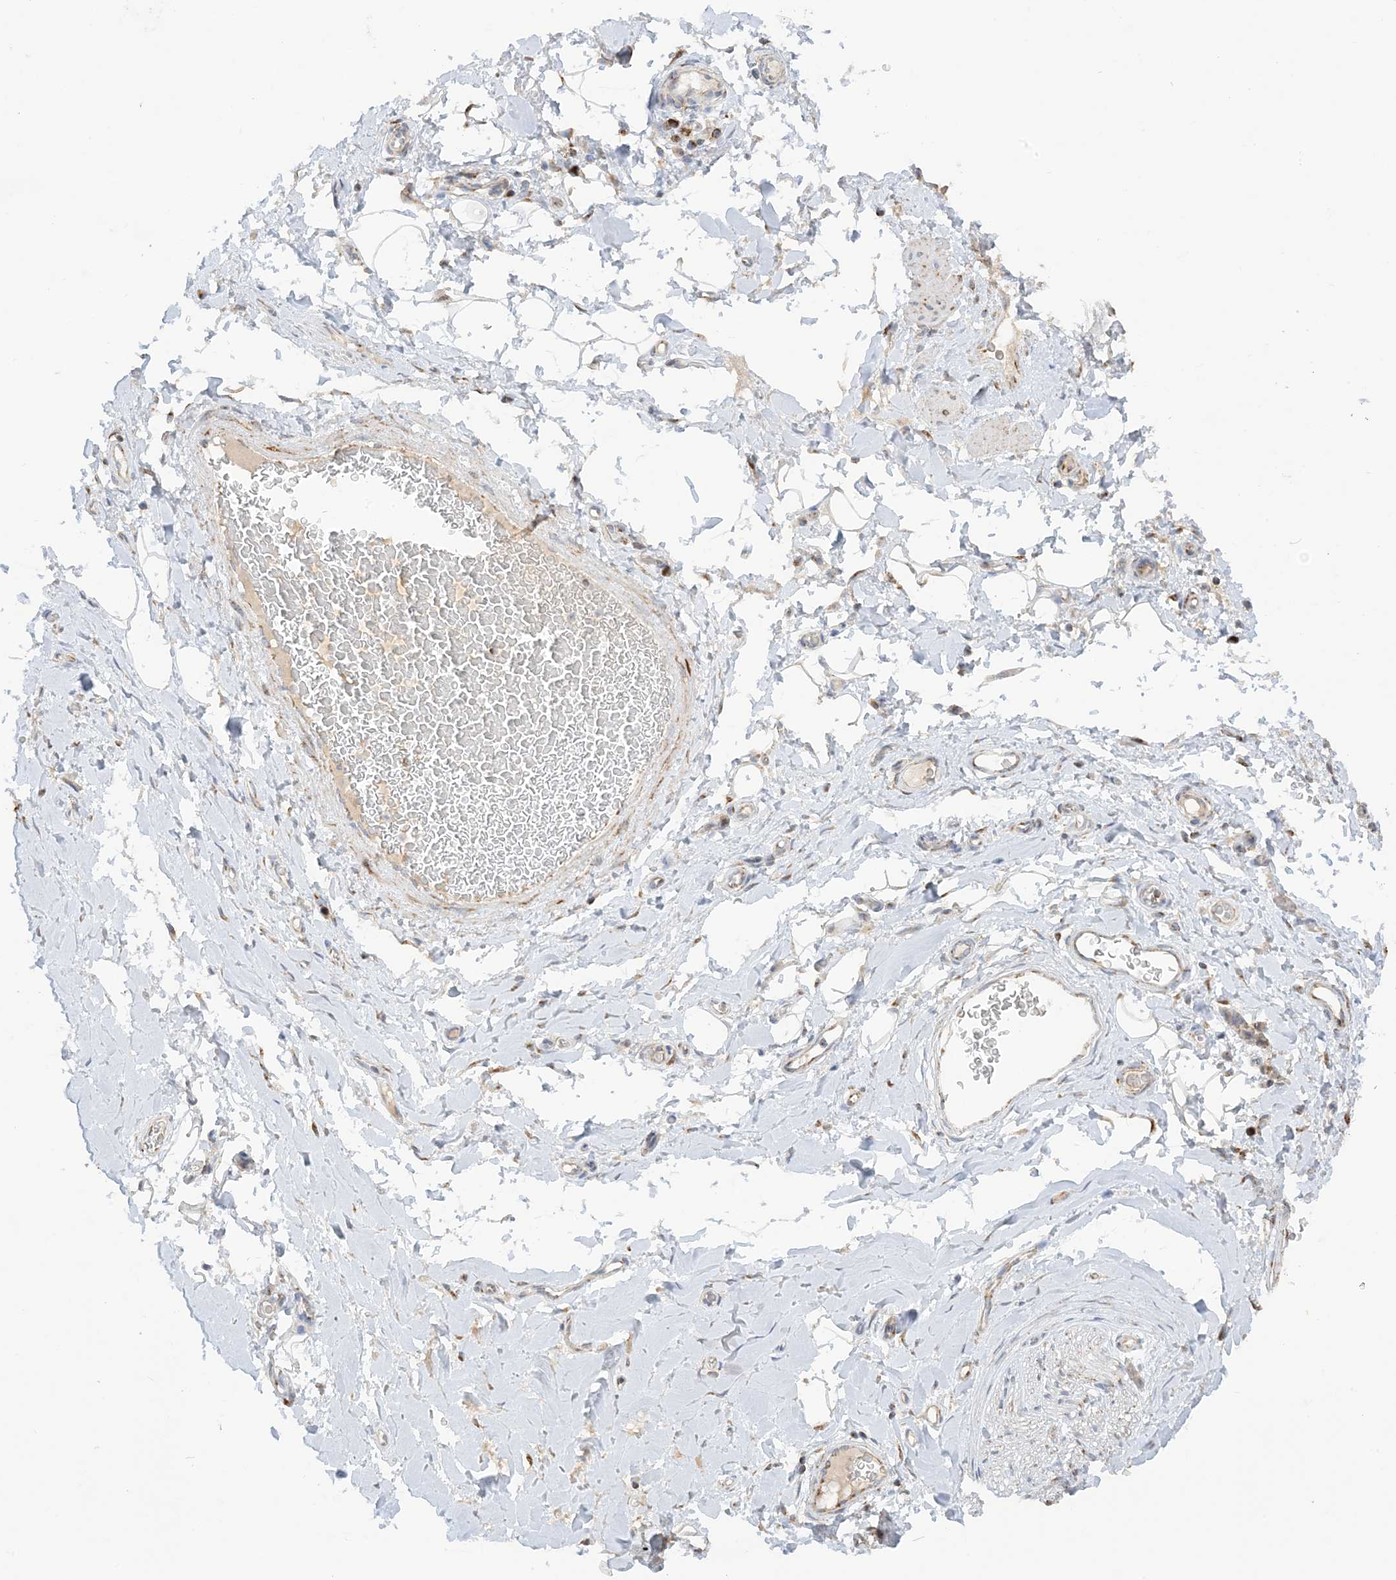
{"staining": {"intensity": "negative", "quantity": "none", "location": "none"}, "tissue": "adipose tissue", "cell_type": "Adipocytes", "image_type": "normal", "snomed": [{"axis": "morphology", "description": "Normal tissue, NOS"}, {"axis": "morphology", "description": "Adenocarcinoma, NOS"}, {"axis": "topography", "description": "Stomach, upper"}, {"axis": "topography", "description": "Peripheral nerve tissue"}], "caption": "This is a image of immunohistochemistry (IHC) staining of normal adipose tissue, which shows no expression in adipocytes.", "gene": "SLC25A12", "patient": {"sex": "male", "age": 62}}